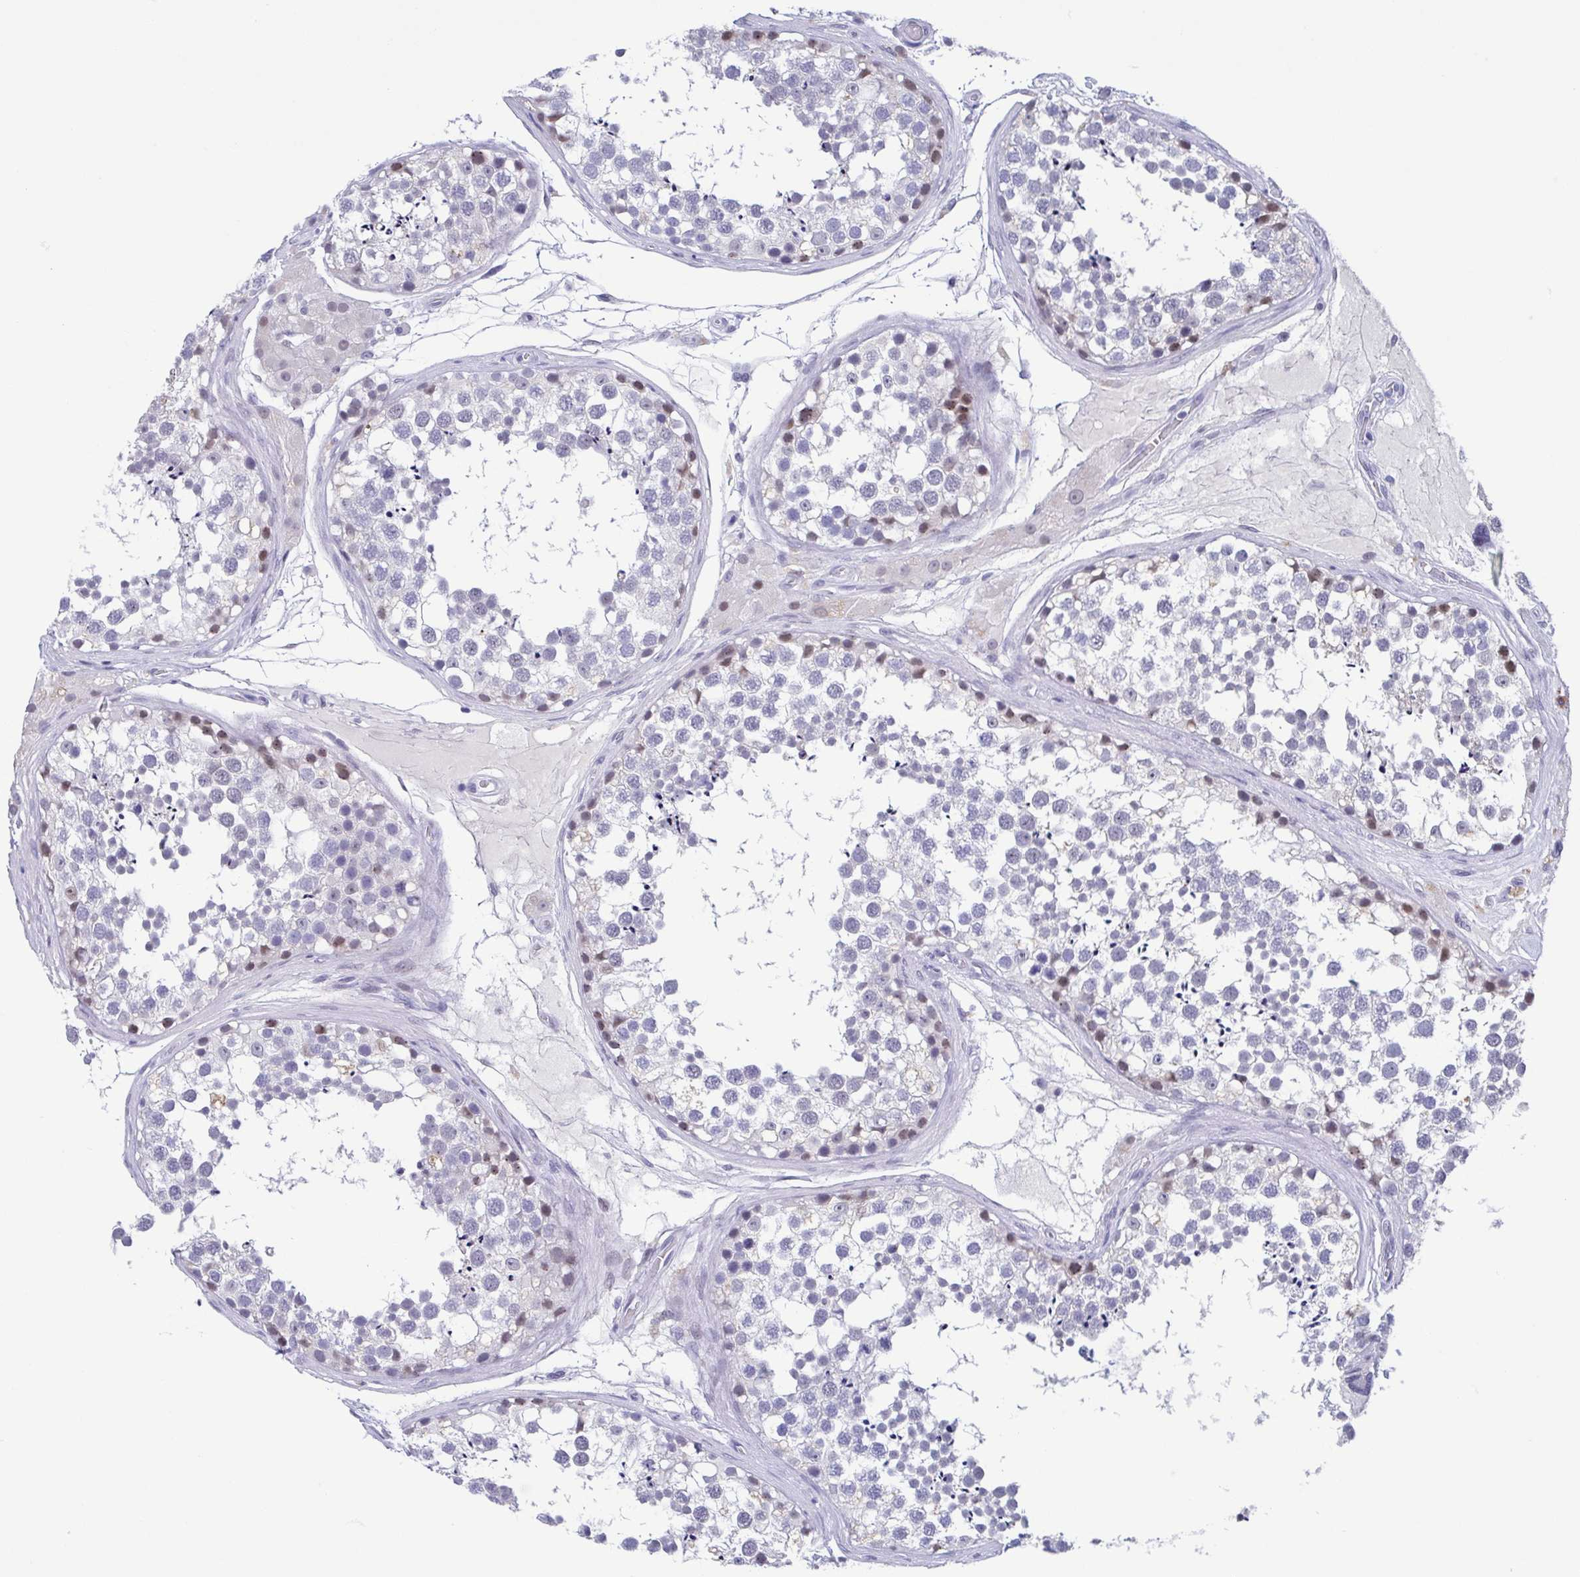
{"staining": {"intensity": "moderate", "quantity": "<25%", "location": "nuclear"}, "tissue": "testis", "cell_type": "Cells in seminiferous ducts", "image_type": "normal", "snomed": [{"axis": "morphology", "description": "Normal tissue, NOS"}, {"axis": "morphology", "description": "Seminoma, NOS"}, {"axis": "topography", "description": "Testis"}], "caption": "This is an image of immunohistochemistry staining of benign testis, which shows moderate positivity in the nuclear of cells in seminiferous ducts.", "gene": "PERM1", "patient": {"sex": "male", "age": 65}}